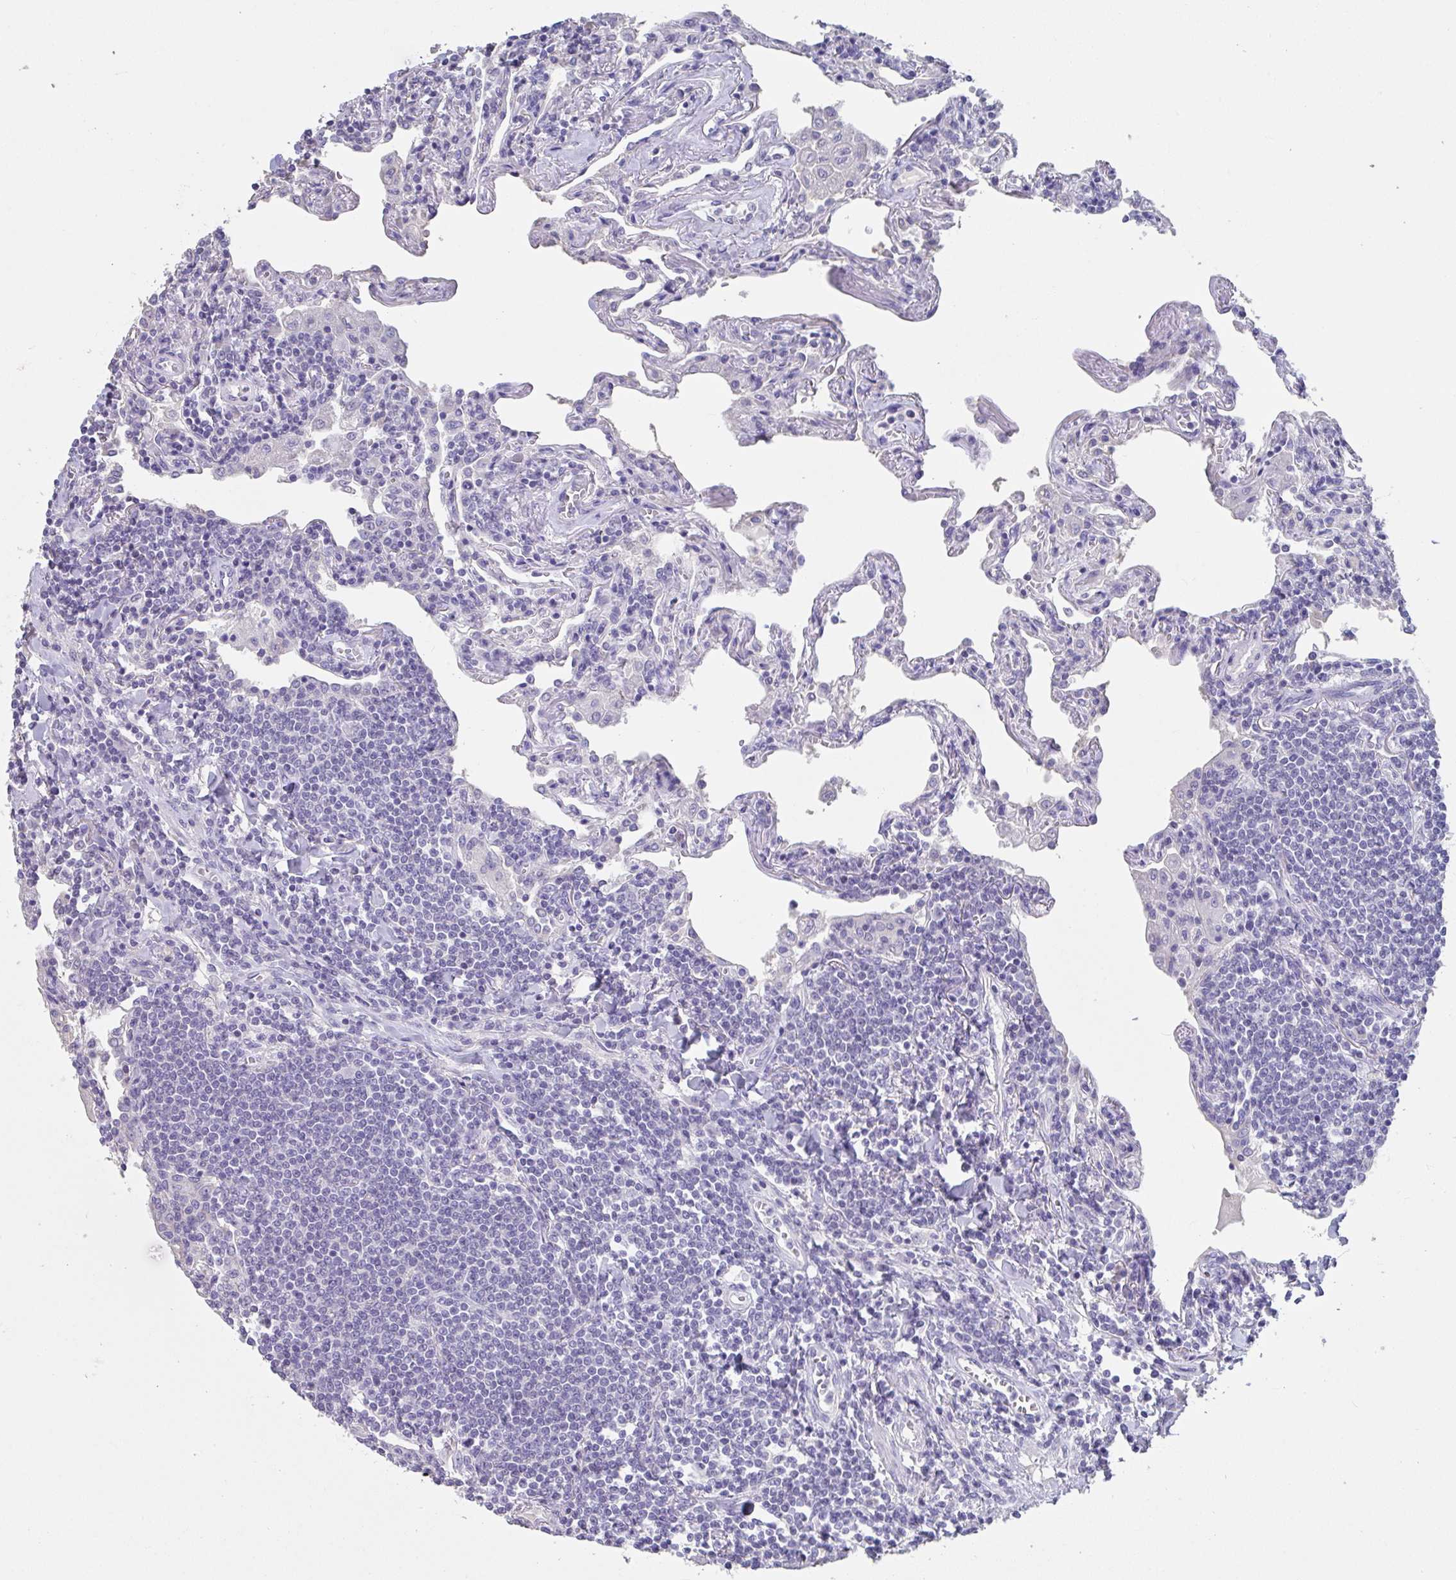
{"staining": {"intensity": "negative", "quantity": "none", "location": "none"}, "tissue": "lymphoma", "cell_type": "Tumor cells", "image_type": "cancer", "snomed": [{"axis": "morphology", "description": "Malignant lymphoma, non-Hodgkin's type, Low grade"}, {"axis": "topography", "description": "Lung"}], "caption": "DAB (3,3'-diaminobenzidine) immunohistochemical staining of low-grade malignant lymphoma, non-Hodgkin's type reveals no significant staining in tumor cells.", "gene": "SLC44A4", "patient": {"sex": "female", "age": 71}}